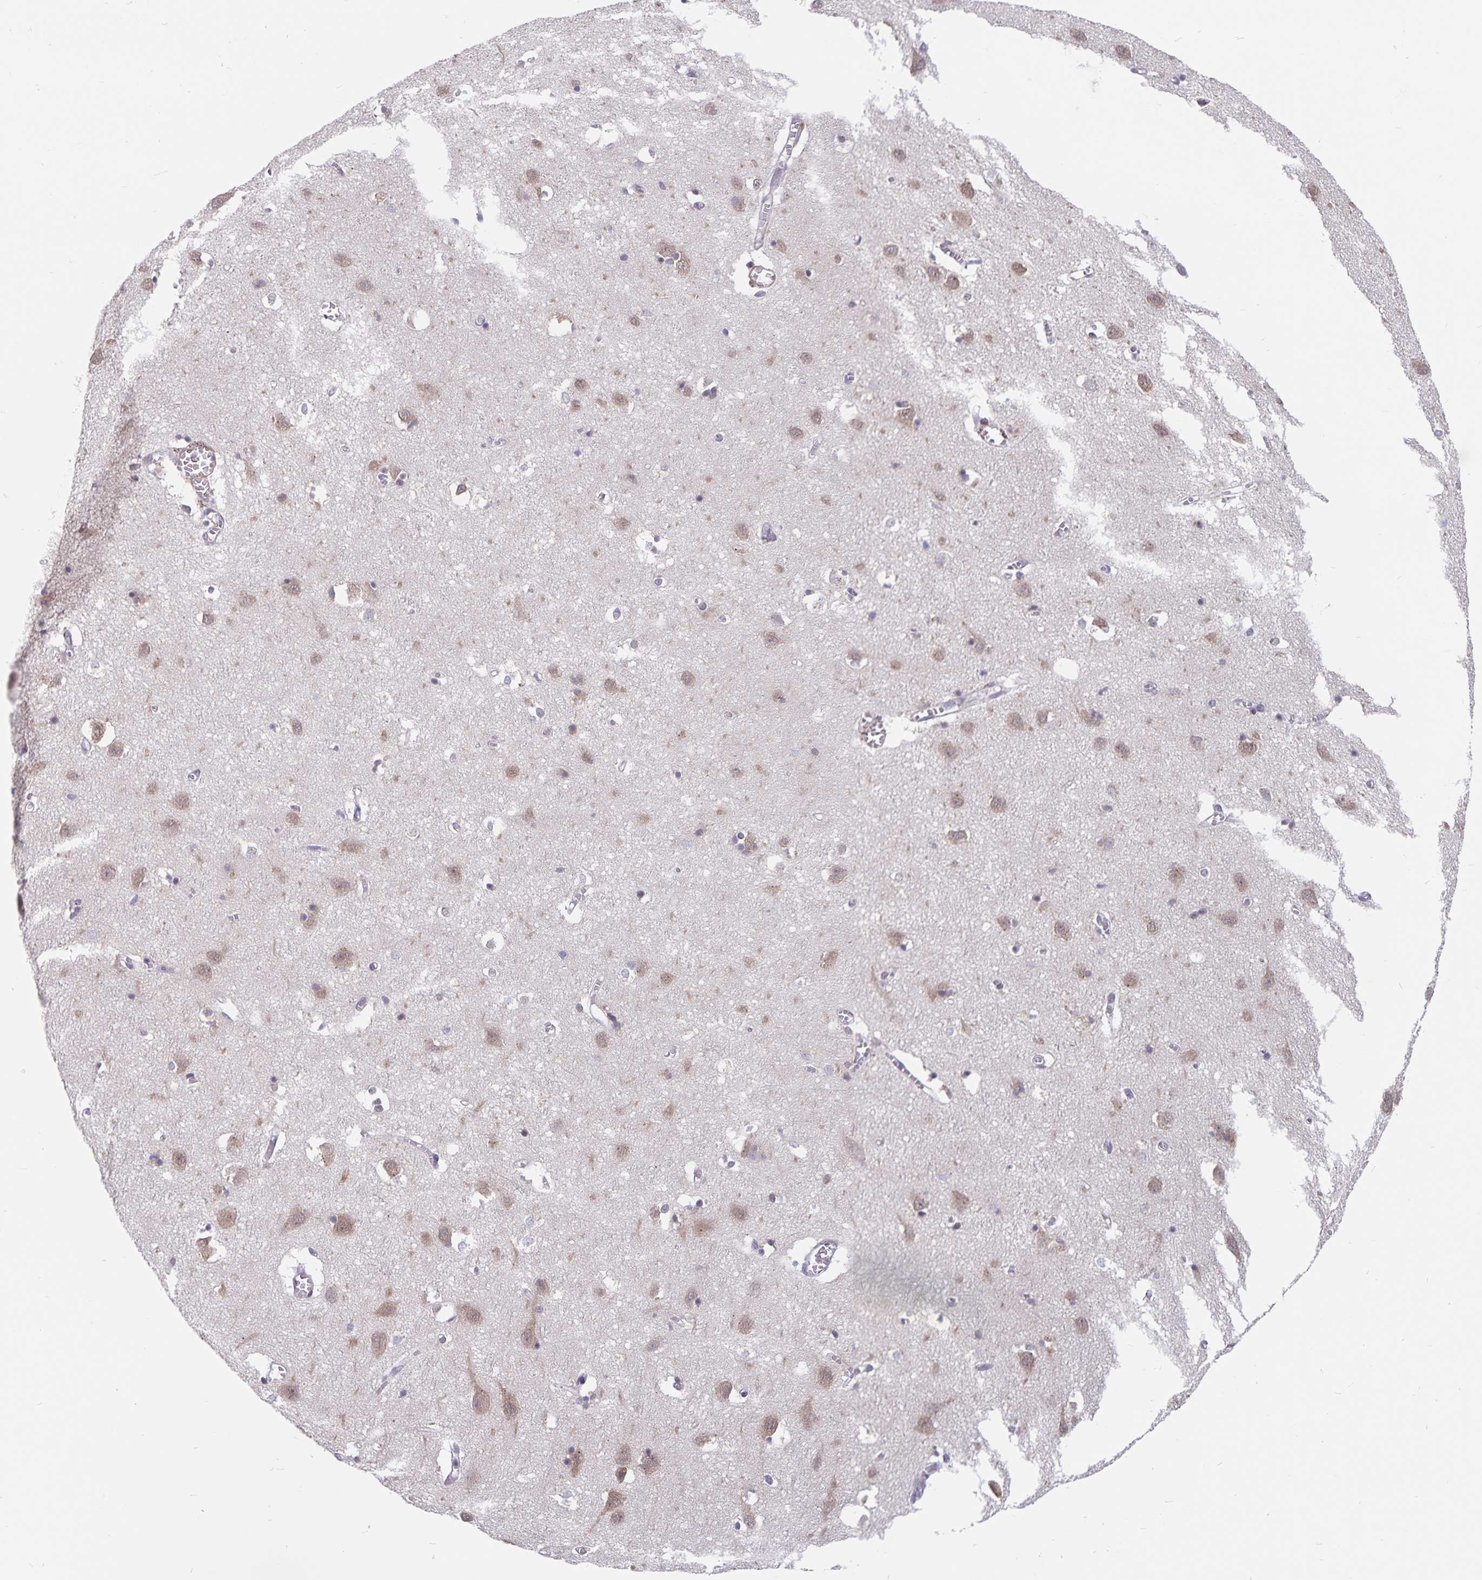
{"staining": {"intensity": "negative", "quantity": "none", "location": "none"}, "tissue": "cerebral cortex", "cell_type": "Endothelial cells", "image_type": "normal", "snomed": [{"axis": "morphology", "description": "Normal tissue, NOS"}, {"axis": "topography", "description": "Cerebral cortex"}], "caption": "Endothelial cells show no significant positivity in unremarkable cerebral cortex.", "gene": "BAG6", "patient": {"sex": "male", "age": 70}}